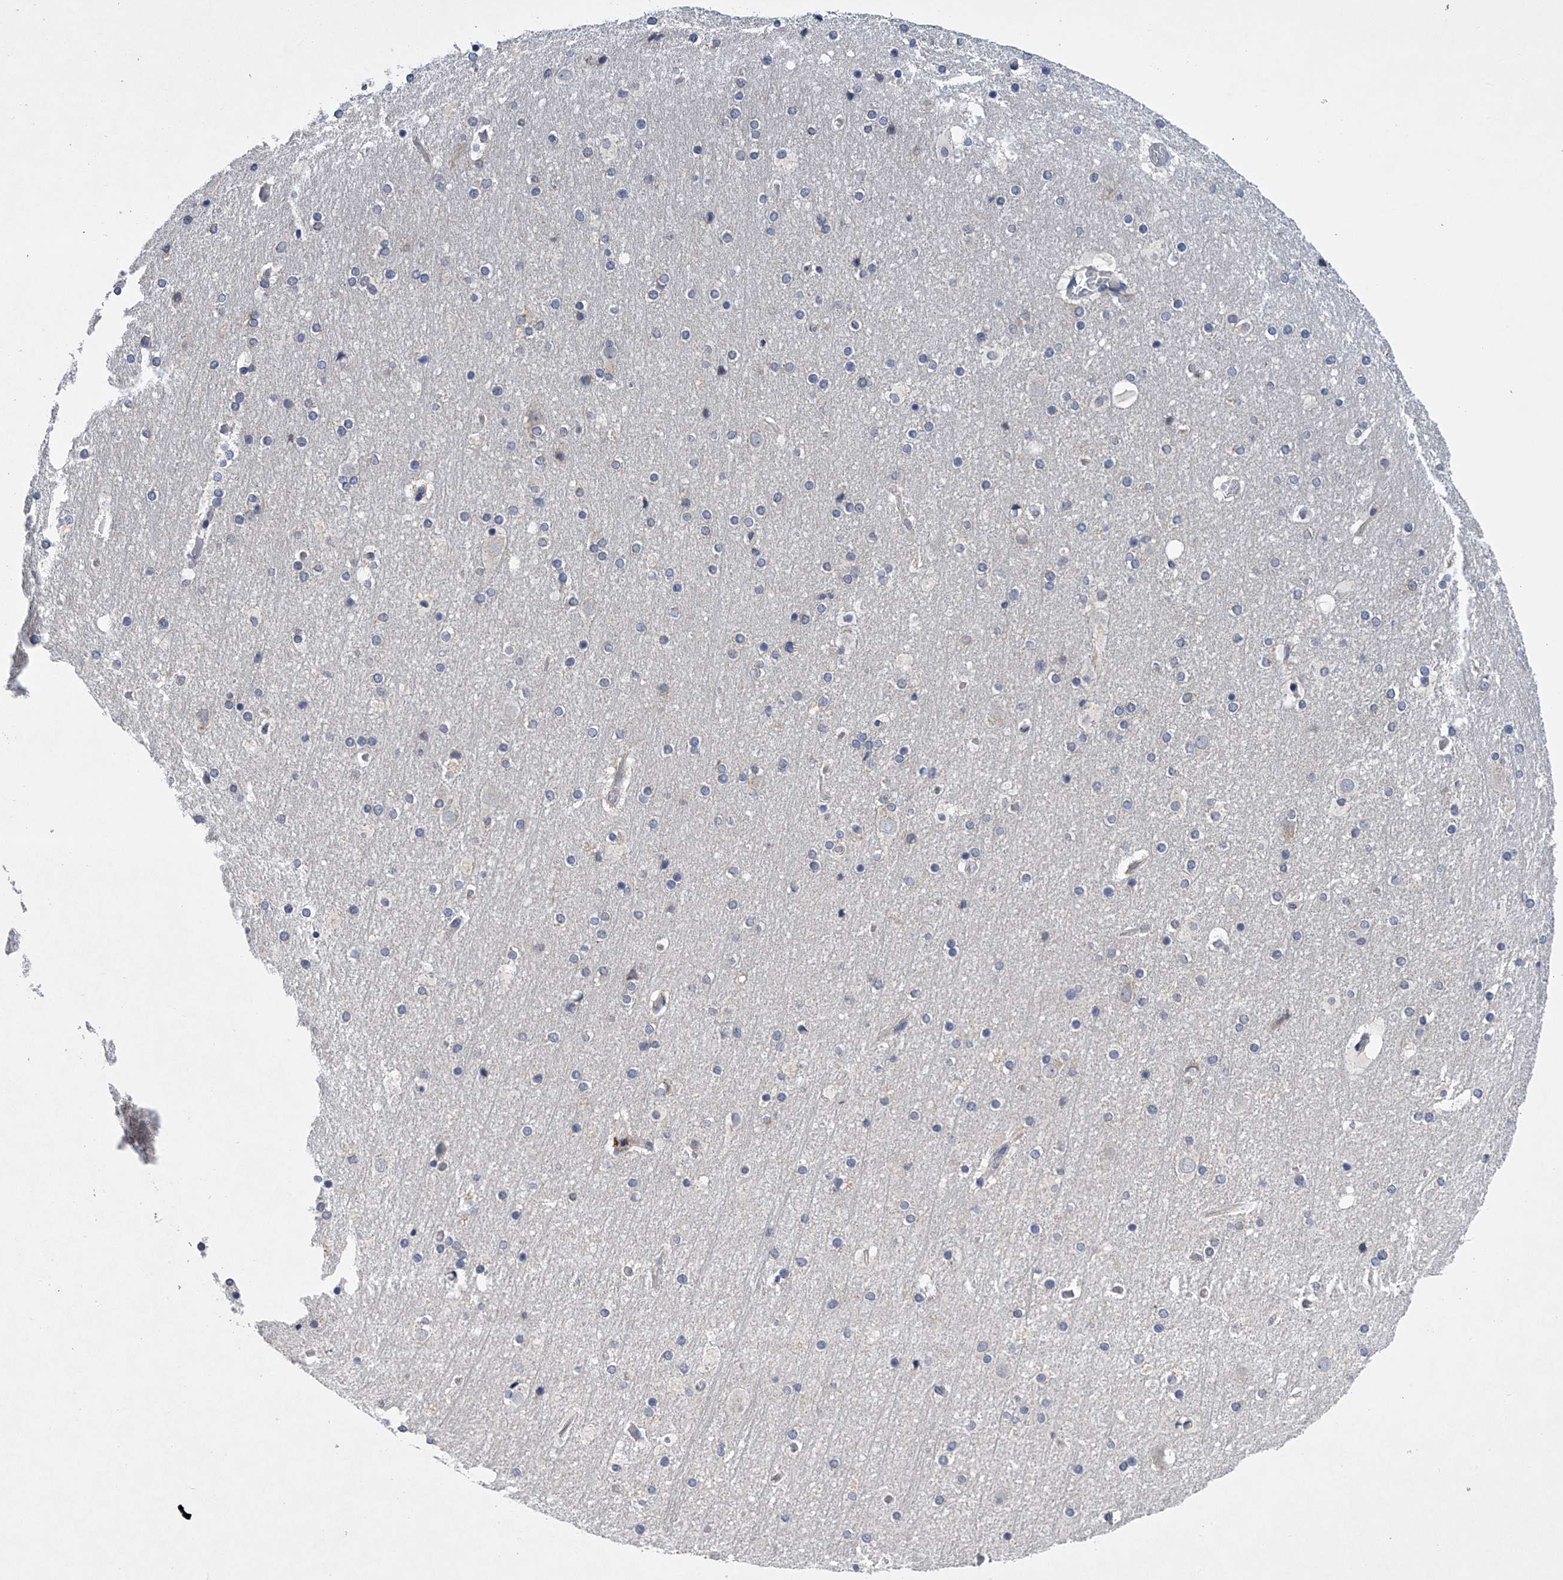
{"staining": {"intensity": "negative", "quantity": "none", "location": "none"}, "tissue": "cerebral cortex", "cell_type": "Endothelial cells", "image_type": "normal", "snomed": [{"axis": "morphology", "description": "Normal tissue, NOS"}, {"axis": "topography", "description": "Cerebral cortex"}], "caption": "Immunohistochemistry of normal human cerebral cortex displays no staining in endothelial cells. (Brightfield microscopy of DAB (3,3'-diaminobenzidine) IHC at high magnification).", "gene": "RNF5", "patient": {"sex": "male", "age": 57}}